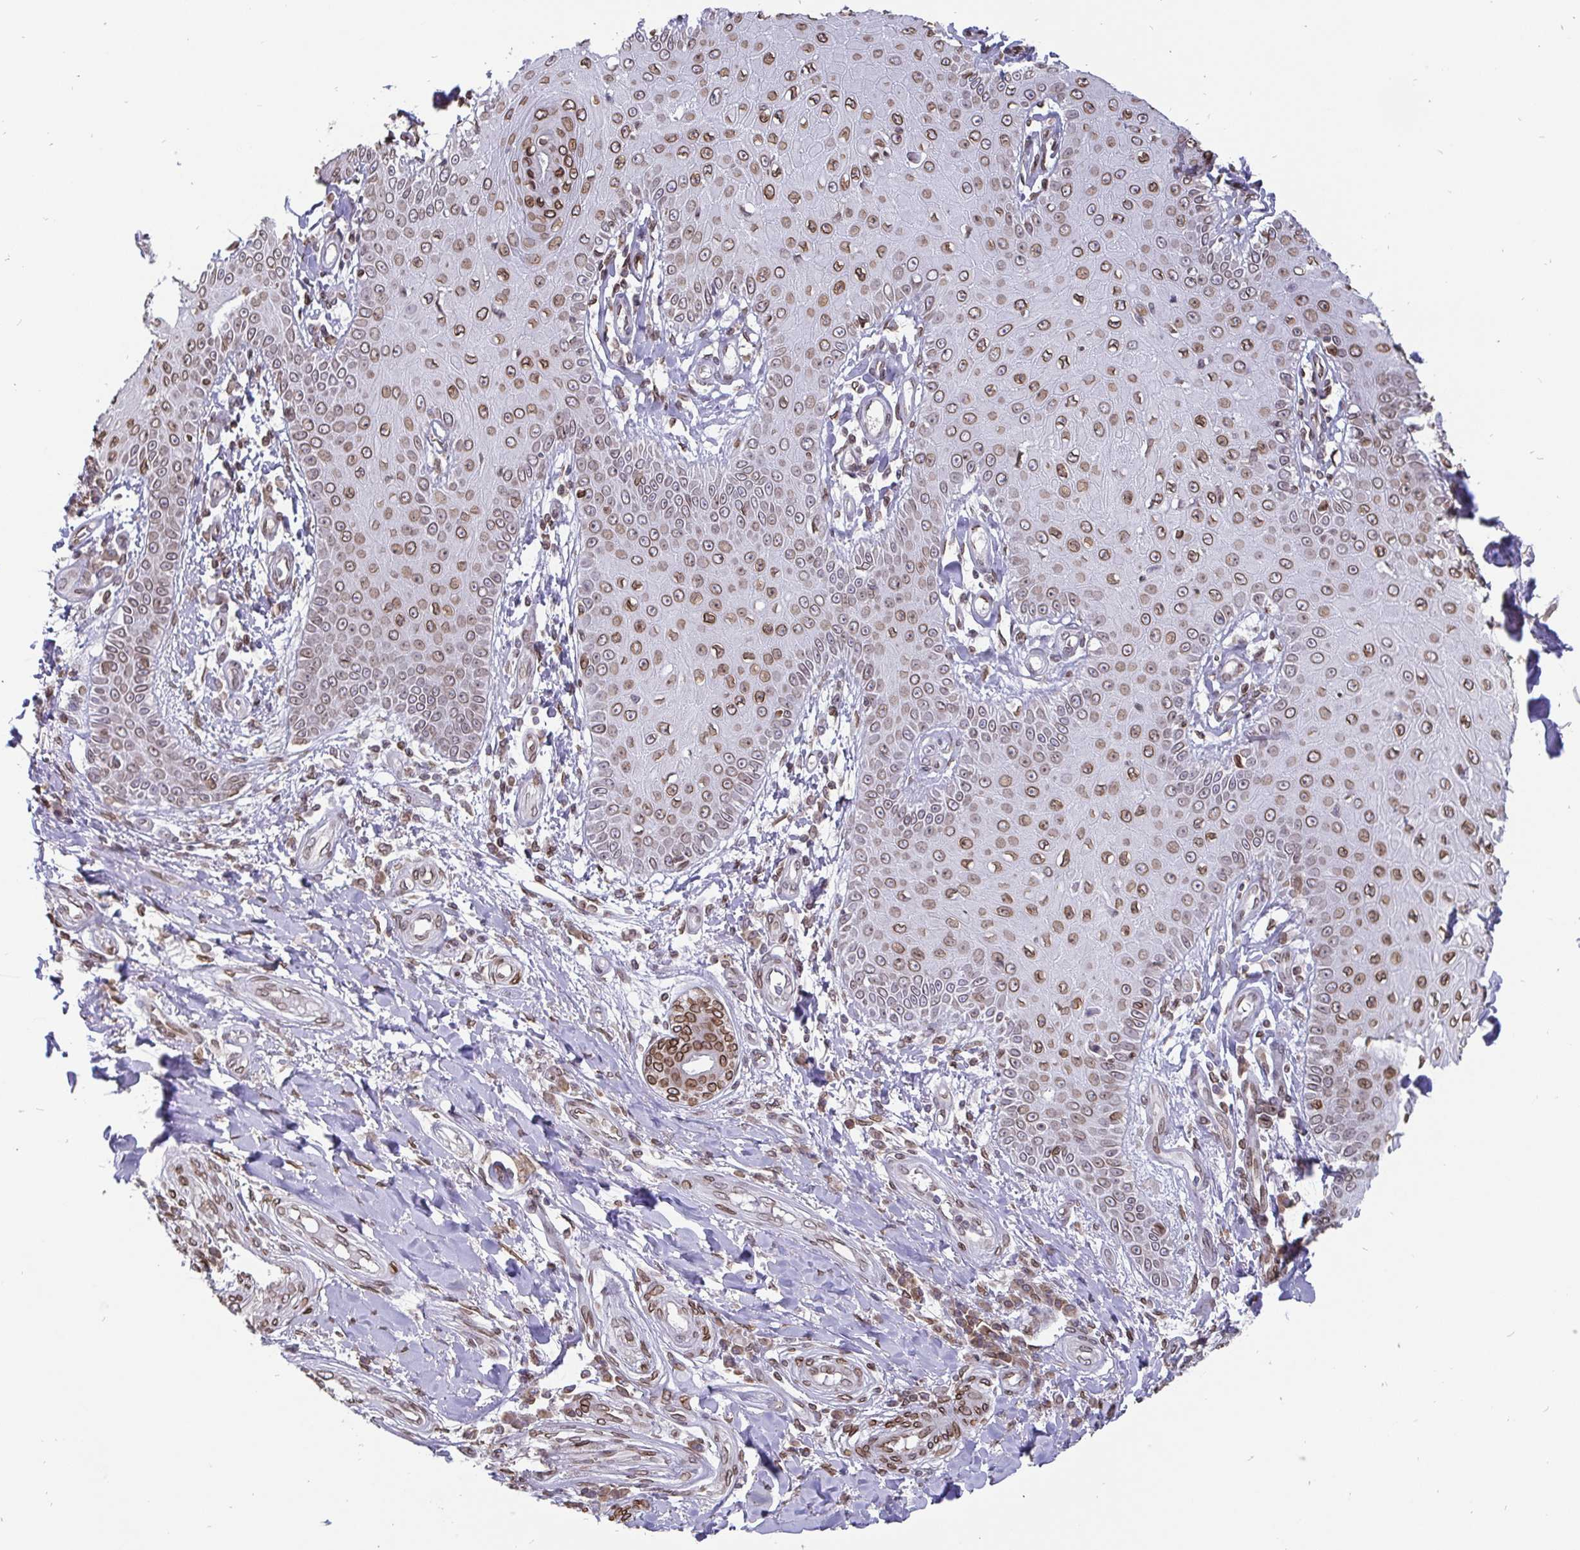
{"staining": {"intensity": "moderate", "quantity": ">75%", "location": "cytoplasmic/membranous,nuclear"}, "tissue": "skin cancer", "cell_type": "Tumor cells", "image_type": "cancer", "snomed": [{"axis": "morphology", "description": "Squamous cell carcinoma, NOS"}, {"axis": "topography", "description": "Skin"}], "caption": "Immunohistochemistry of squamous cell carcinoma (skin) exhibits medium levels of moderate cytoplasmic/membranous and nuclear expression in approximately >75% of tumor cells.", "gene": "EMD", "patient": {"sex": "male", "age": 70}}